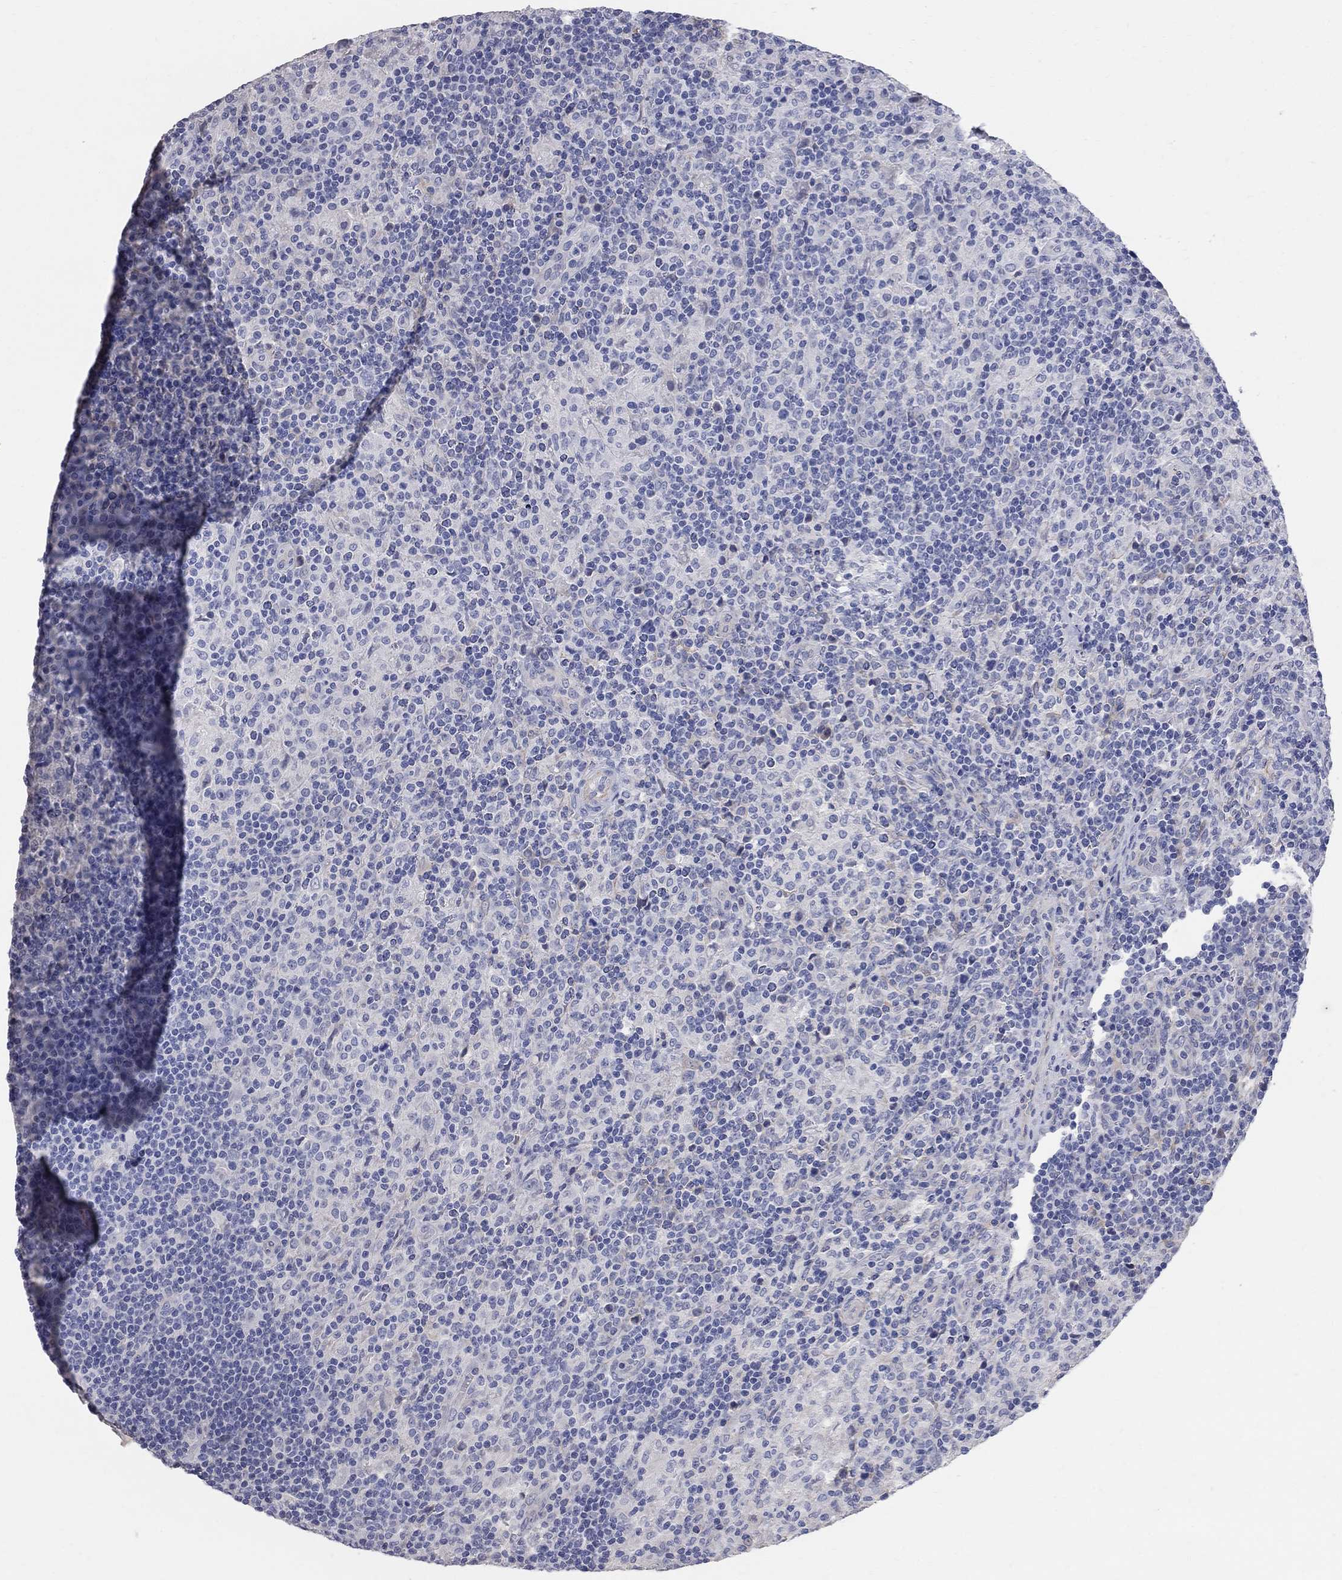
{"staining": {"intensity": "negative", "quantity": "none", "location": "none"}, "tissue": "lymphoma", "cell_type": "Tumor cells", "image_type": "cancer", "snomed": [{"axis": "morphology", "description": "Hodgkin's disease, NOS"}, {"axis": "topography", "description": "Lymph node"}], "caption": "Tumor cells are negative for brown protein staining in lymphoma.", "gene": "AOX1", "patient": {"sex": "male", "age": 70}}